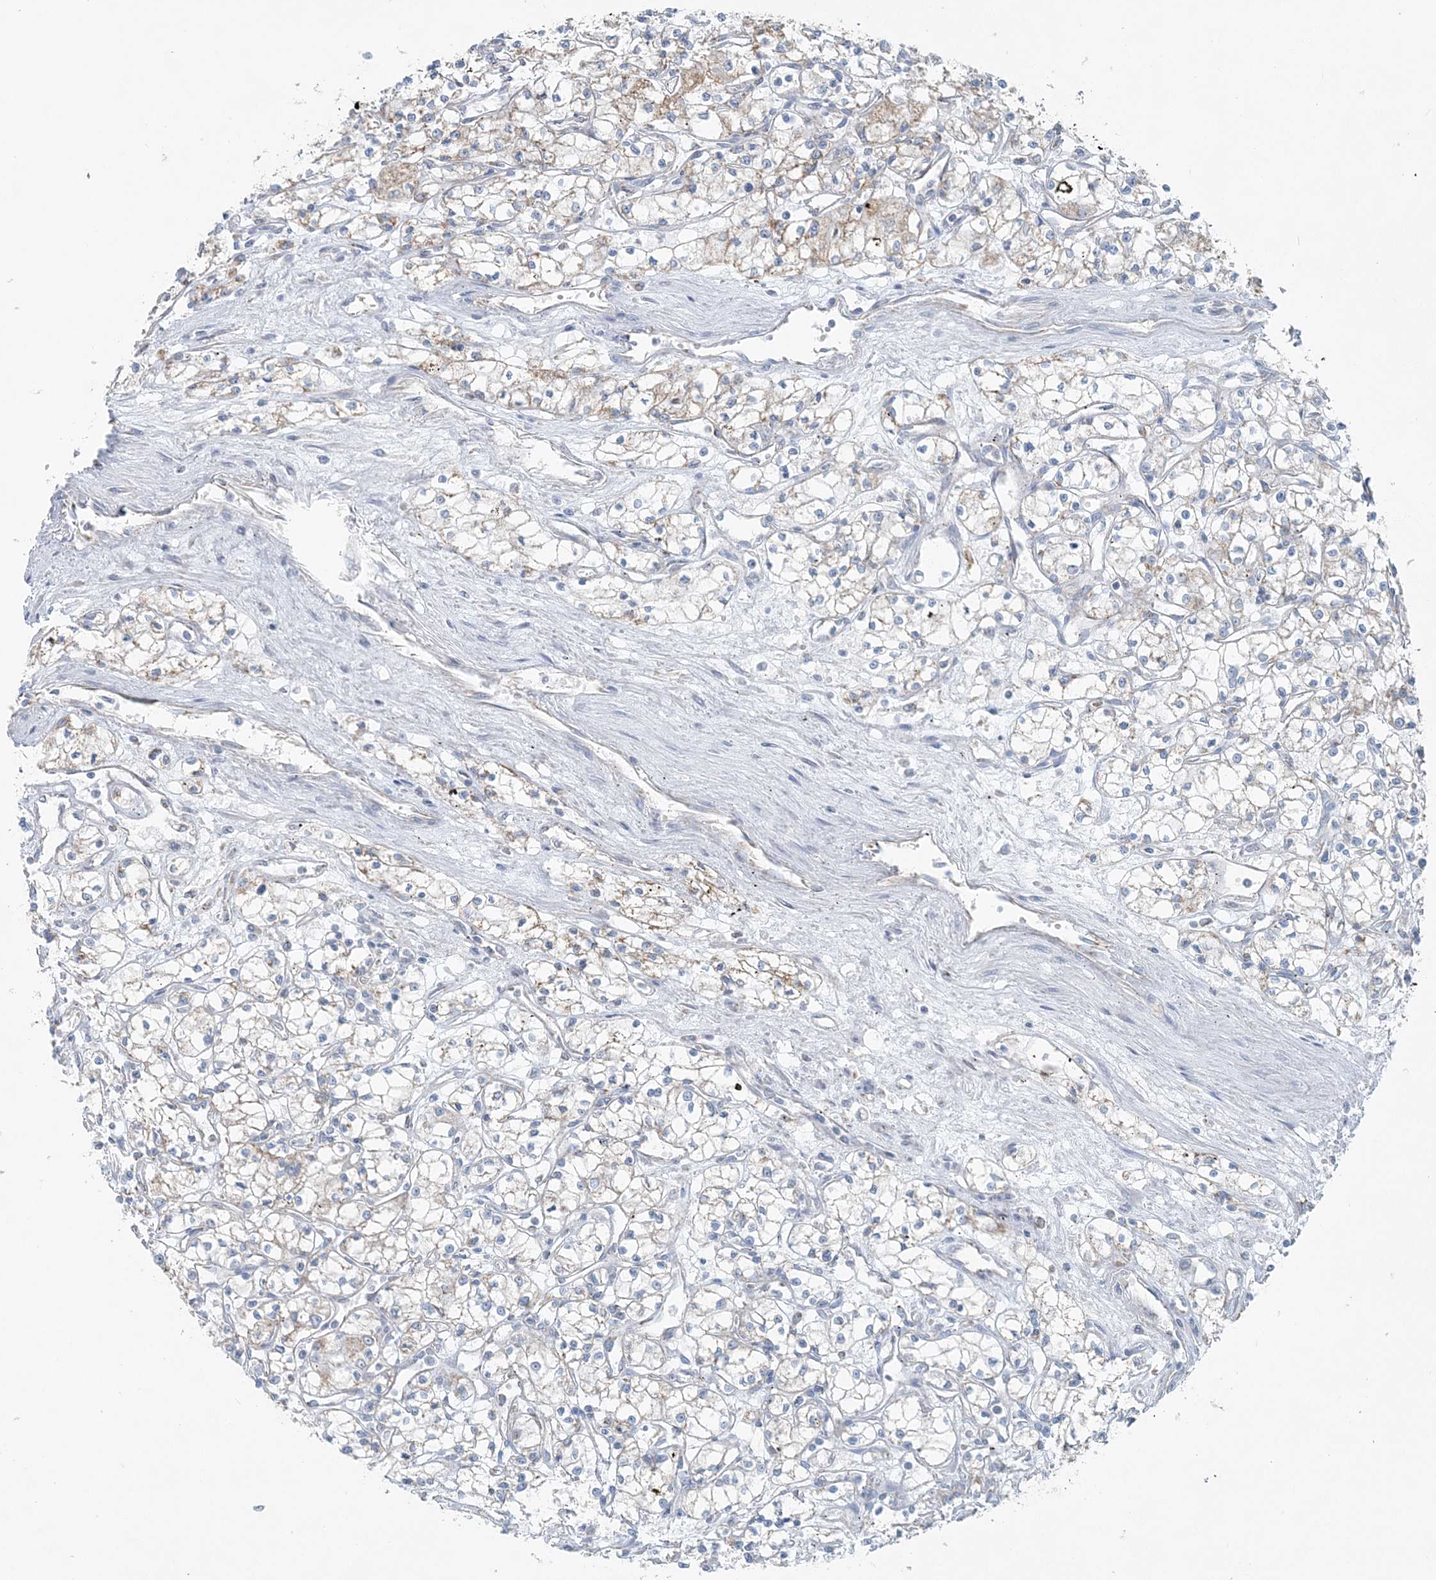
{"staining": {"intensity": "weak", "quantity": "25%-75%", "location": "cytoplasmic/membranous"}, "tissue": "renal cancer", "cell_type": "Tumor cells", "image_type": "cancer", "snomed": [{"axis": "morphology", "description": "Adenocarcinoma, NOS"}, {"axis": "topography", "description": "Kidney"}], "caption": "A histopathology image of renal cancer (adenocarcinoma) stained for a protein reveals weak cytoplasmic/membranous brown staining in tumor cells.", "gene": "PCCB", "patient": {"sex": "male", "age": 59}}